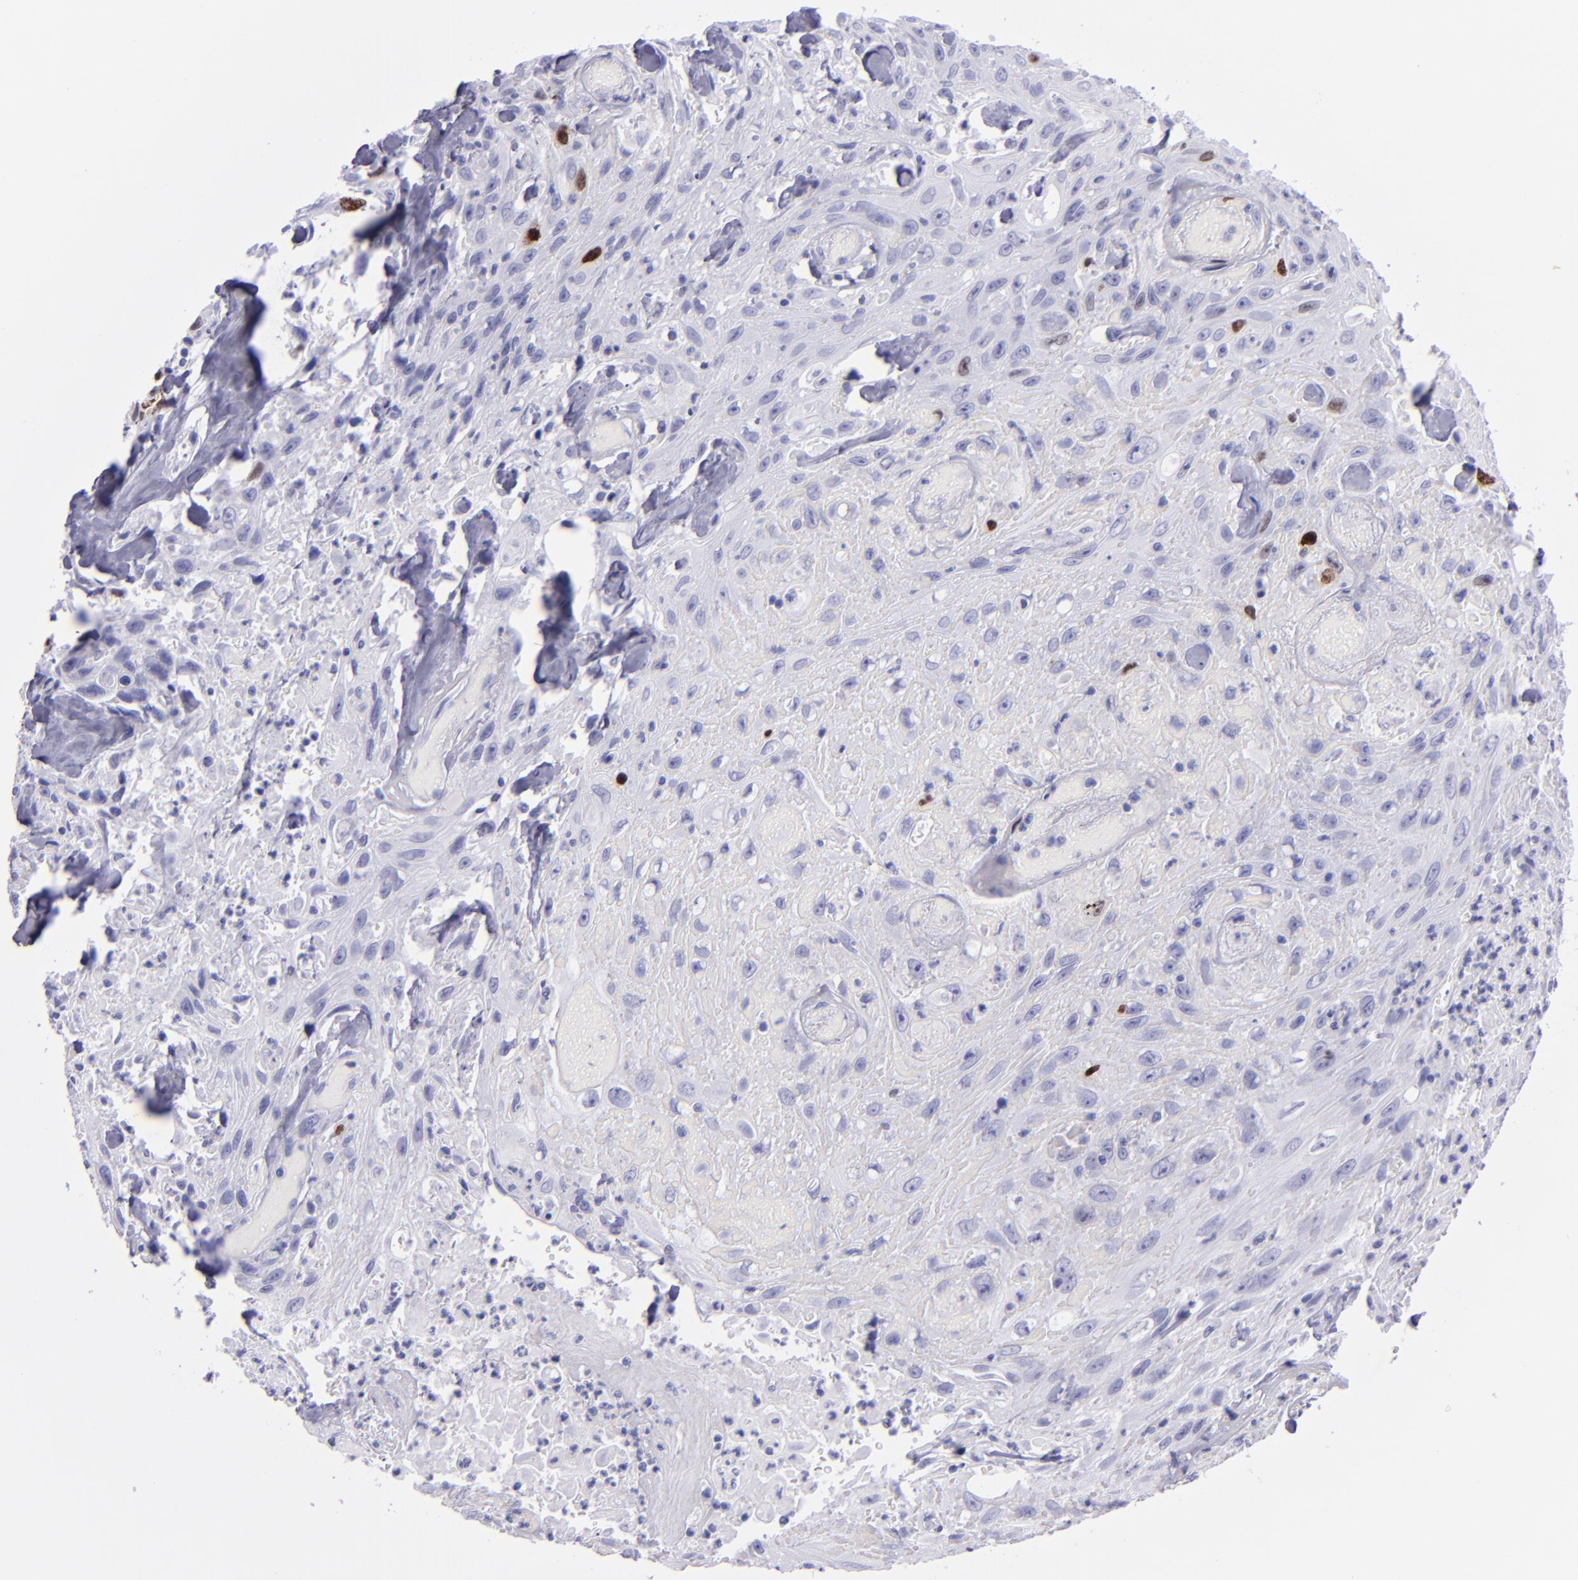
{"staining": {"intensity": "strong", "quantity": "<25%", "location": "nuclear"}, "tissue": "urothelial cancer", "cell_type": "Tumor cells", "image_type": "cancer", "snomed": [{"axis": "morphology", "description": "Urothelial carcinoma, High grade"}, {"axis": "topography", "description": "Urinary bladder"}], "caption": "Protein staining of urothelial cancer tissue exhibits strong nuclear staining in about <25% of tumor cells. (Brightfield microscopy of DAB IHC at high magnification).", "gene": "TOP2A", "patient": {"sex": "female", "age": 84}}